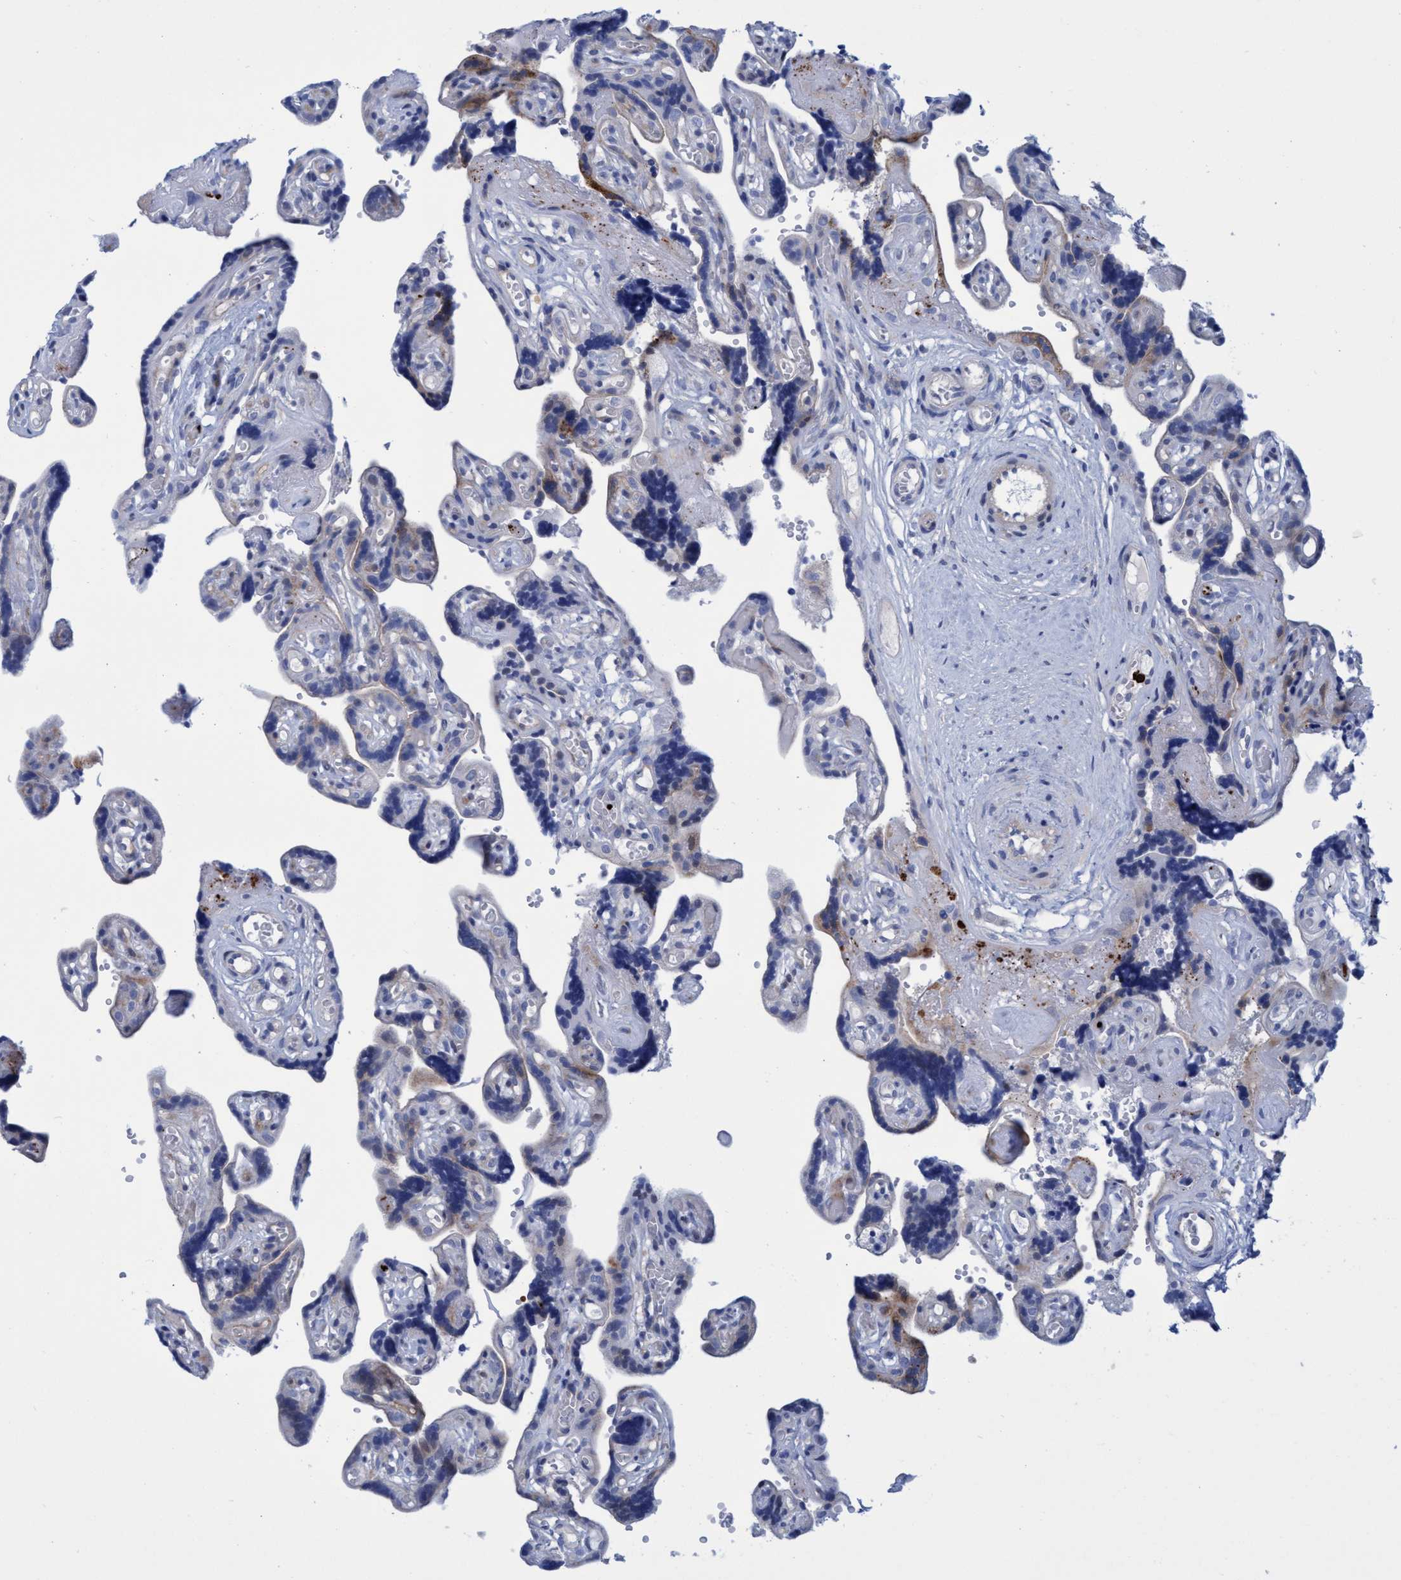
{"staining": {"intensity": "moderate", "quantity": "<25%", "location": "cytoplasmic/membranous"}, "tissue": "placenta", "cell_type": "Trophoblastic cells", "image_type": "normal", "snomed": [{"axis": "morphology", "description": "Normal tissue, NOS"}, {"axis": "topography", "description": "Placenta"}], "caption": "Trophoblastic cells show low levels of moderate cytoplasmic/membranous expression in approximately <25% of cells in unremarkable placenta.", "gene": "R3HCC1", "patient": {"sex": "female", "age": 30}}